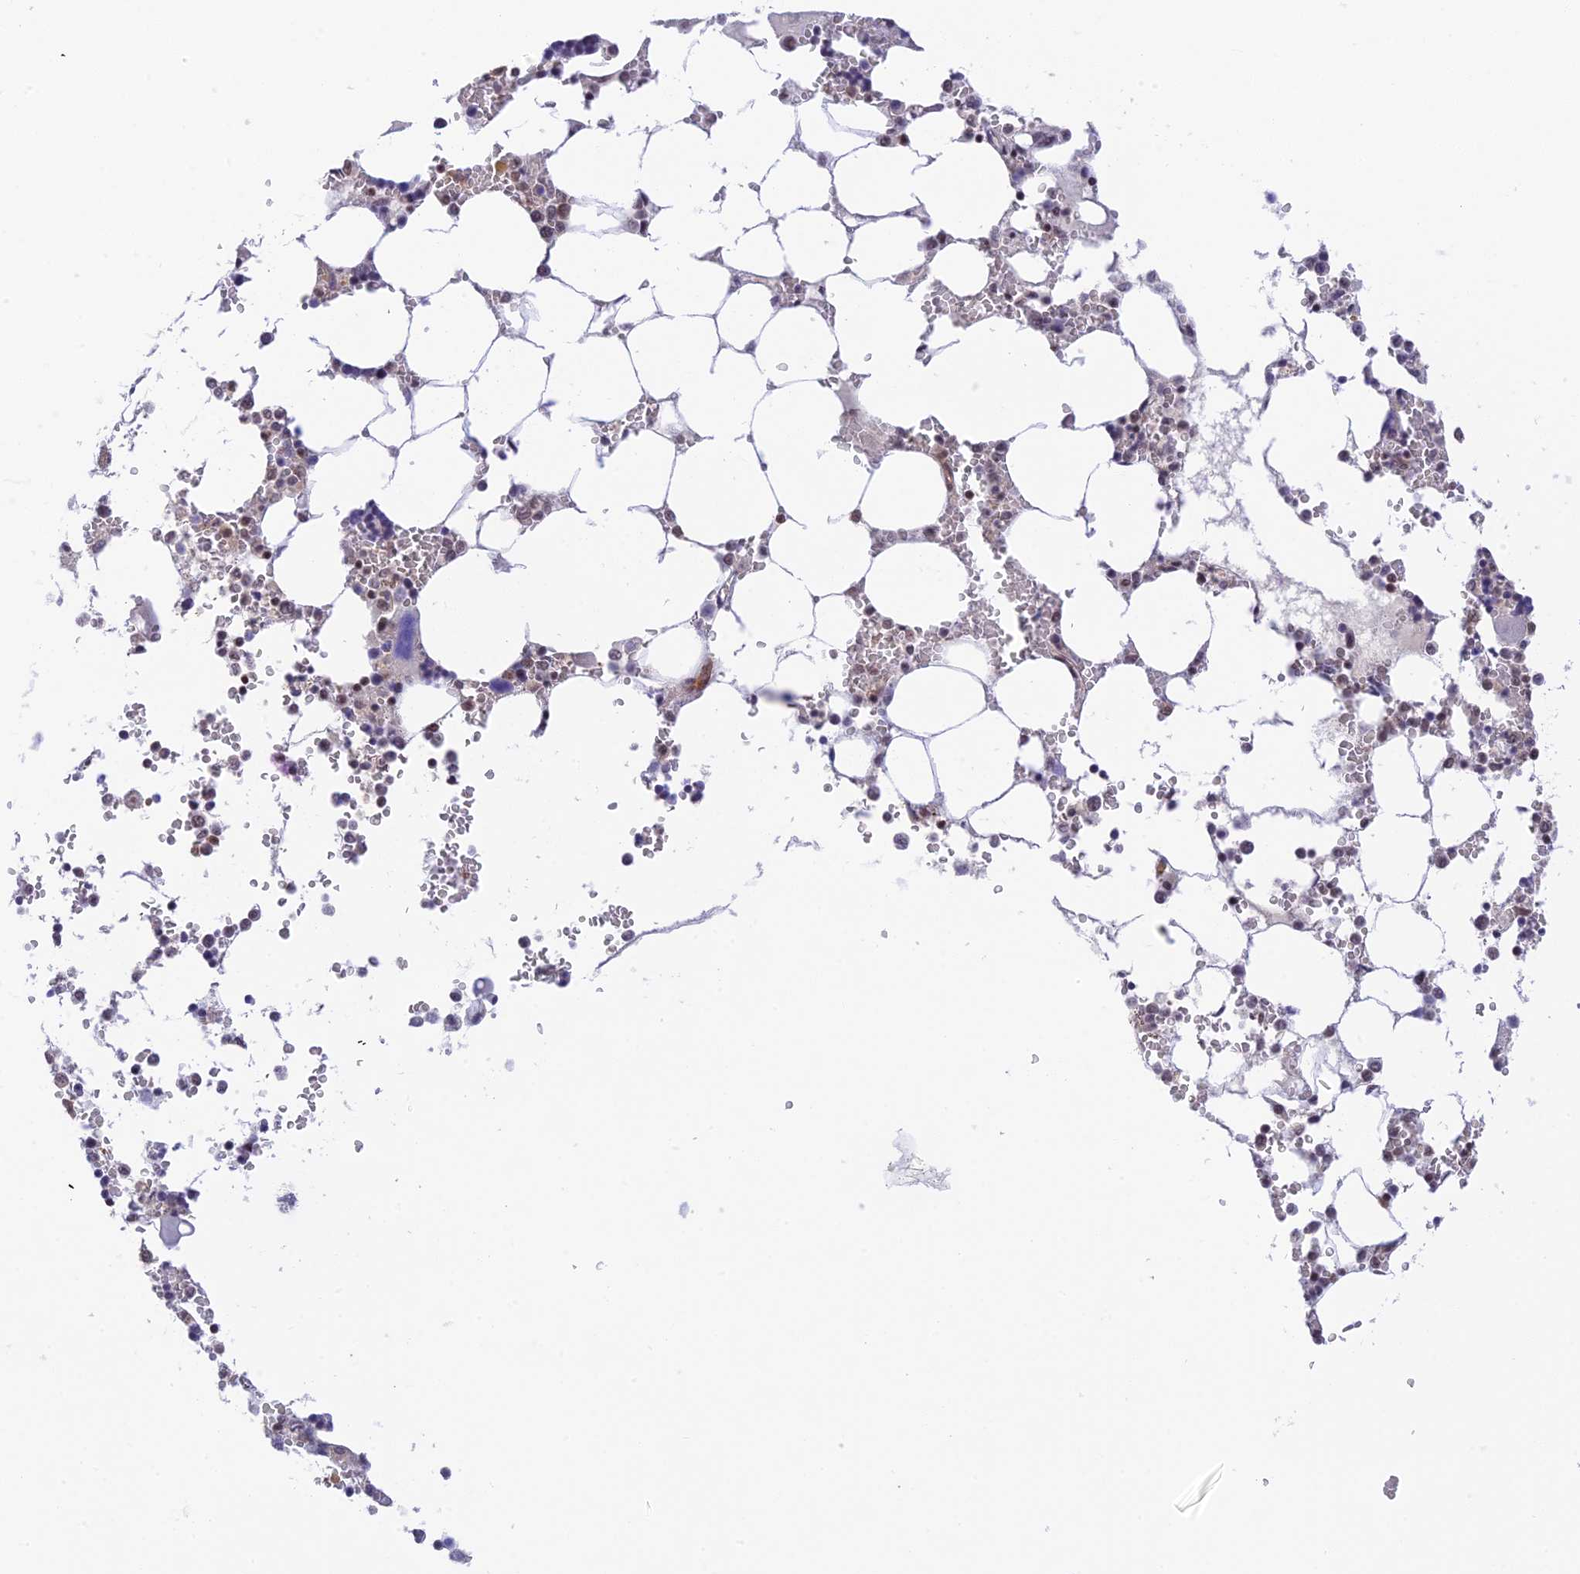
{"staining": {"intensity": "moderate", "quantity": "25%-75%", "location": "nuclear"}, "tissue": "bone marrow", "cell_type": "Hematopoietic cells", "image_type": "normal", "snomed": [{"axis": "morphology", "description": "Normal tissue, NOS"}, {"axis": "topography", "description": "Bone marrow"}], "caption": "Immunohistochemical staining of normal human bone marrow reveals medium levels of moderate nuclear staining in approximately 25%-75% of hematopoietic cells.", "gene": "THAP11", "patient": {"sex": "male", "age": 64}}